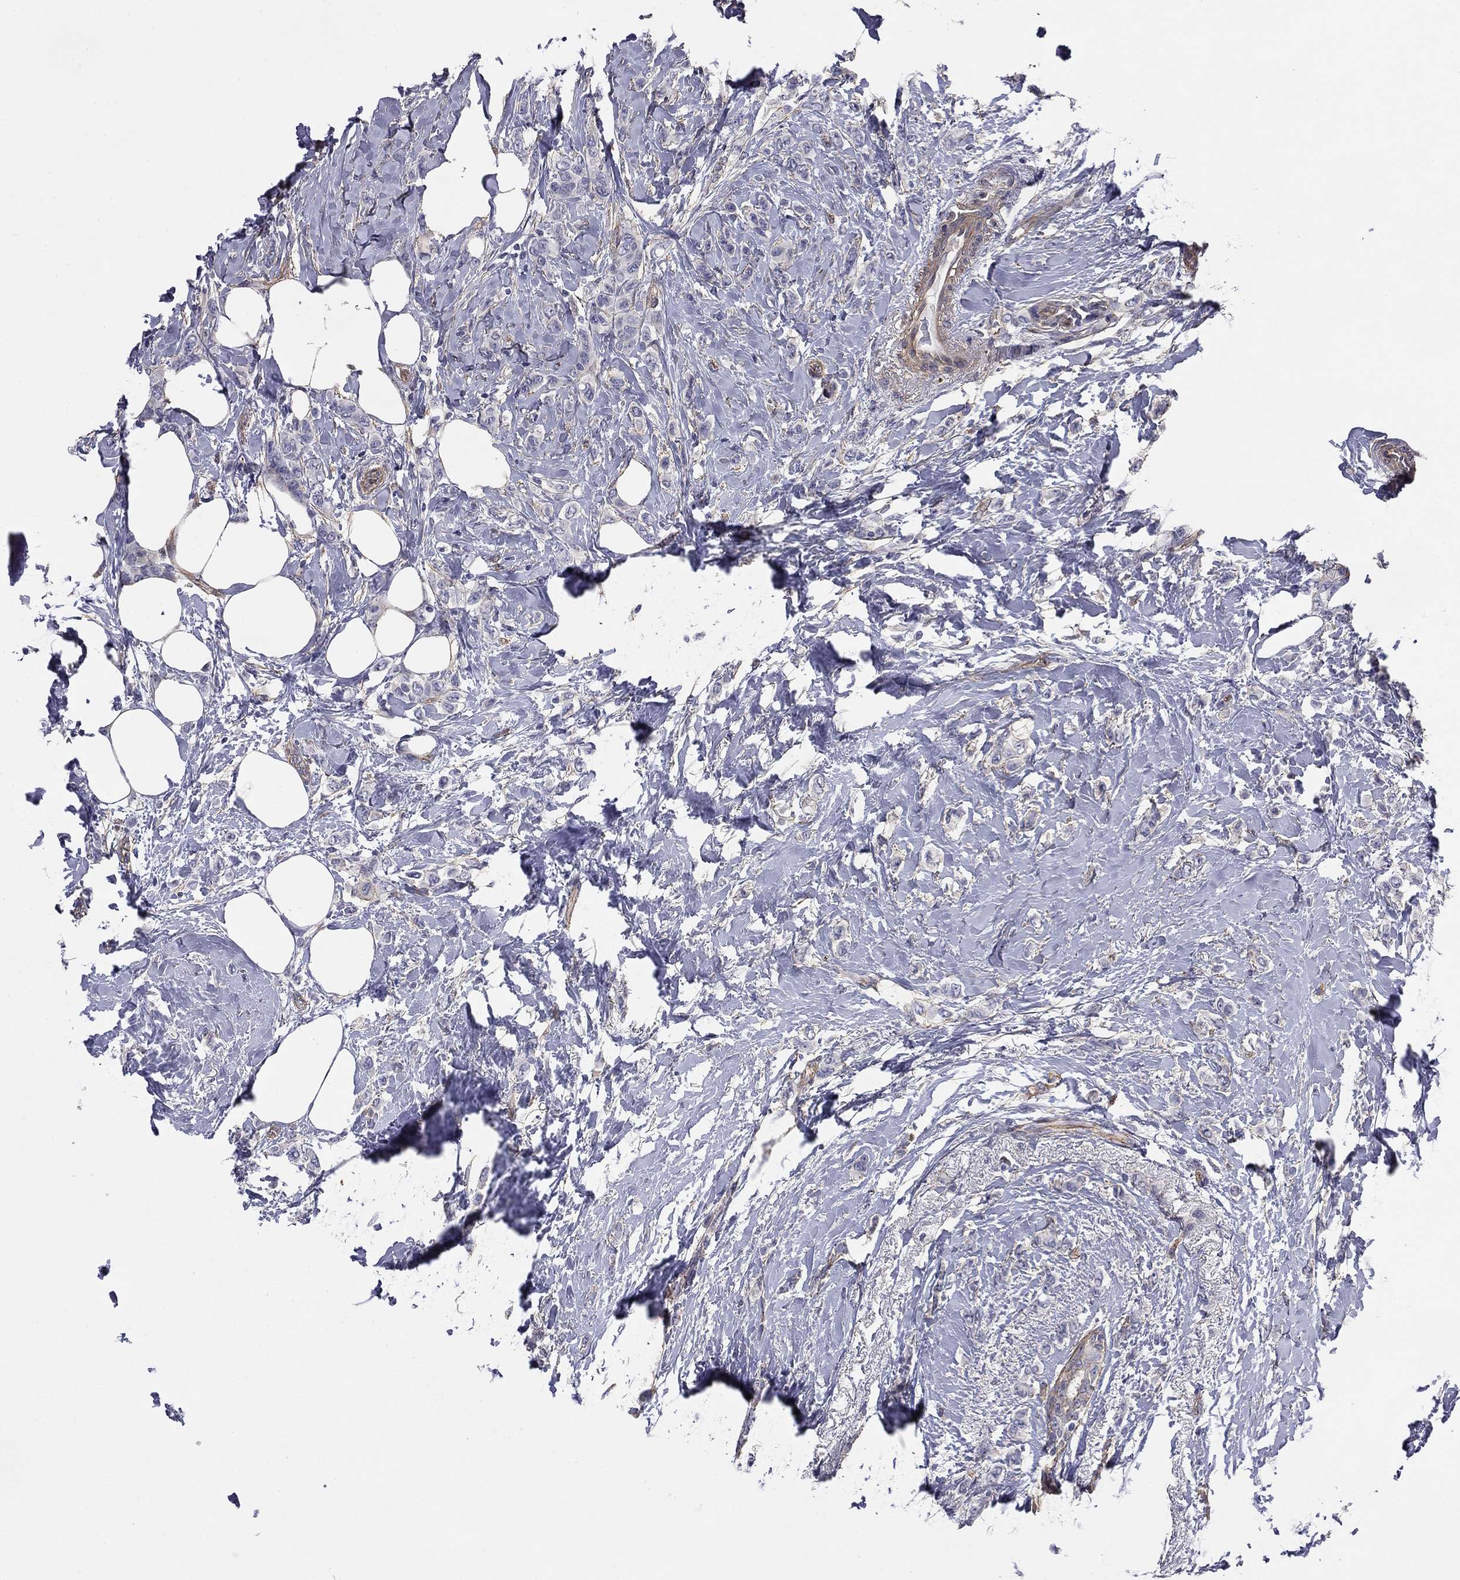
{"staining": {"intensity": "negative", "quantity": "none", "location": "none"}, "tissue": "breast cancer", "cell_type": "Tumor cells", "image_type": "cancer", "snomed": [{"axis": "morphology", "description": "Lobular carcinoma"}, {"axis": "topography", "description": "Breast"}], "caption": "Tumor cells show no significant protein positivity in lobular carcinoma (breast).", "gene": "TCHH", "patient": {"sex": "female", "age": 66}}